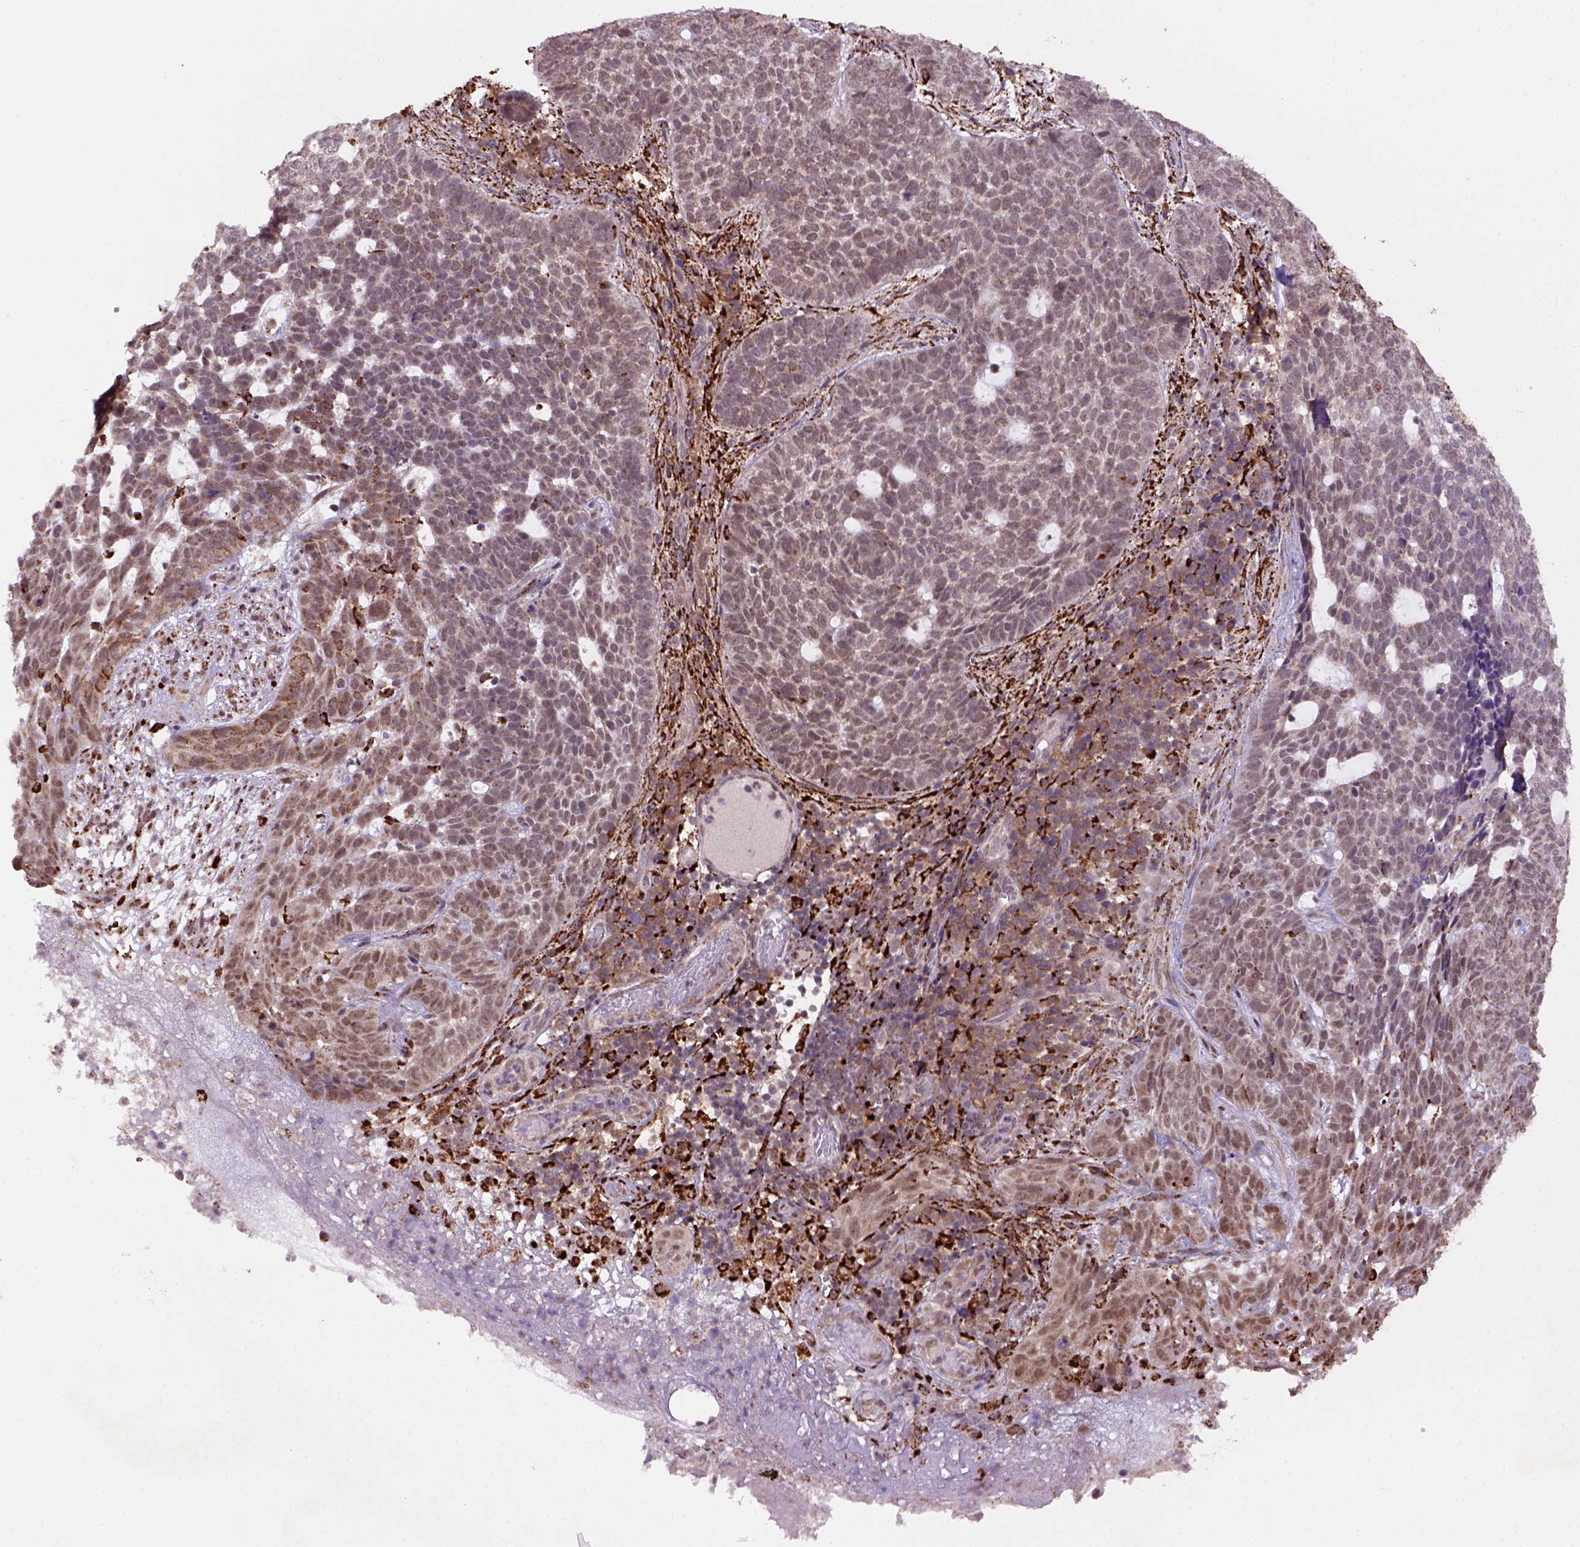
{"staining": {"intensity": "moderate", "quantity": ">75%", "location": "cytoplasmic/membranous"}, "tissue": "skin cancer", "cell_type": "Tumor cells", "image_type": "cancer", "snomed": [{"axis": "morphology", "description": "Basal cell carcinoma"}, {"axis": "topography", "description": "Skin"}], "caption": "Tumor cells reveal moderate cytoplasmic/membranous staining in approximately >75% of cells in basal cell carcinoma (skin). (brown staining indicates protein expression, while blue staining denotes nuclei).", "gene": "FZD7", "patient": {"sex": "female", "age": 69}}